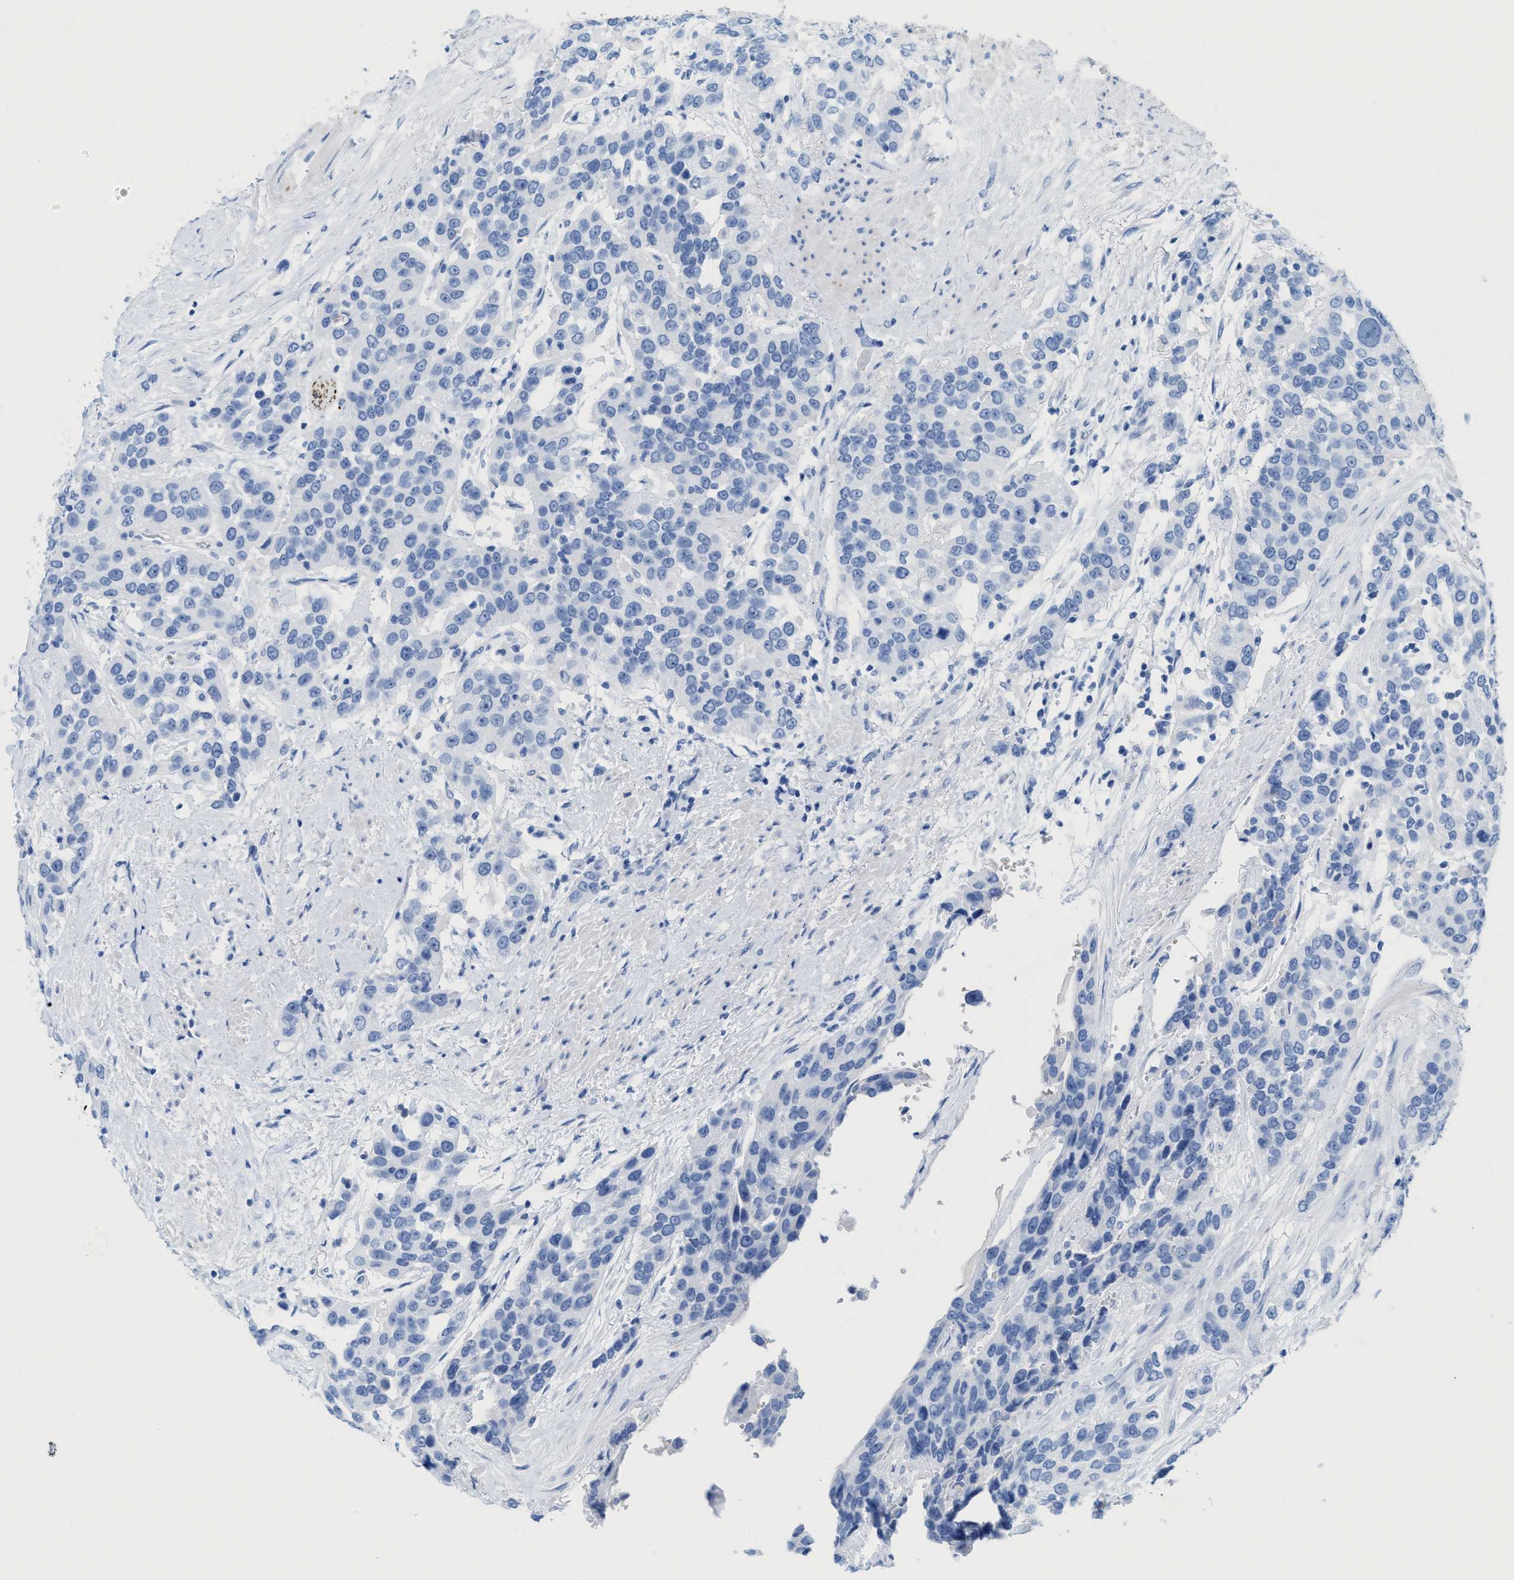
{"staining": {"intensity": "negative", "quantity": "none", "location": "none"}, "tissue": "urothelial cancer", "cell_type": "Tumor cells", "image_type": "cancer", "snomed": [{"axis": "morphology", "description": "Urothelial carcinoma, High grade"}, {"axis": "topography", "description": "Urinary bladder"}], "caption": "Immunohistochemistry photomicrograph of neoplastic tissue: urothelial cancer stained with DAB (3,3'-diaminobenzidine) exhibits no significant protein staining in tumor cells. (DAB immunohistochemistry (IHC) with hematoxylin counter stain).", "gene": "ANKFN1", "patient": {"sex": "female", "age": 80}}